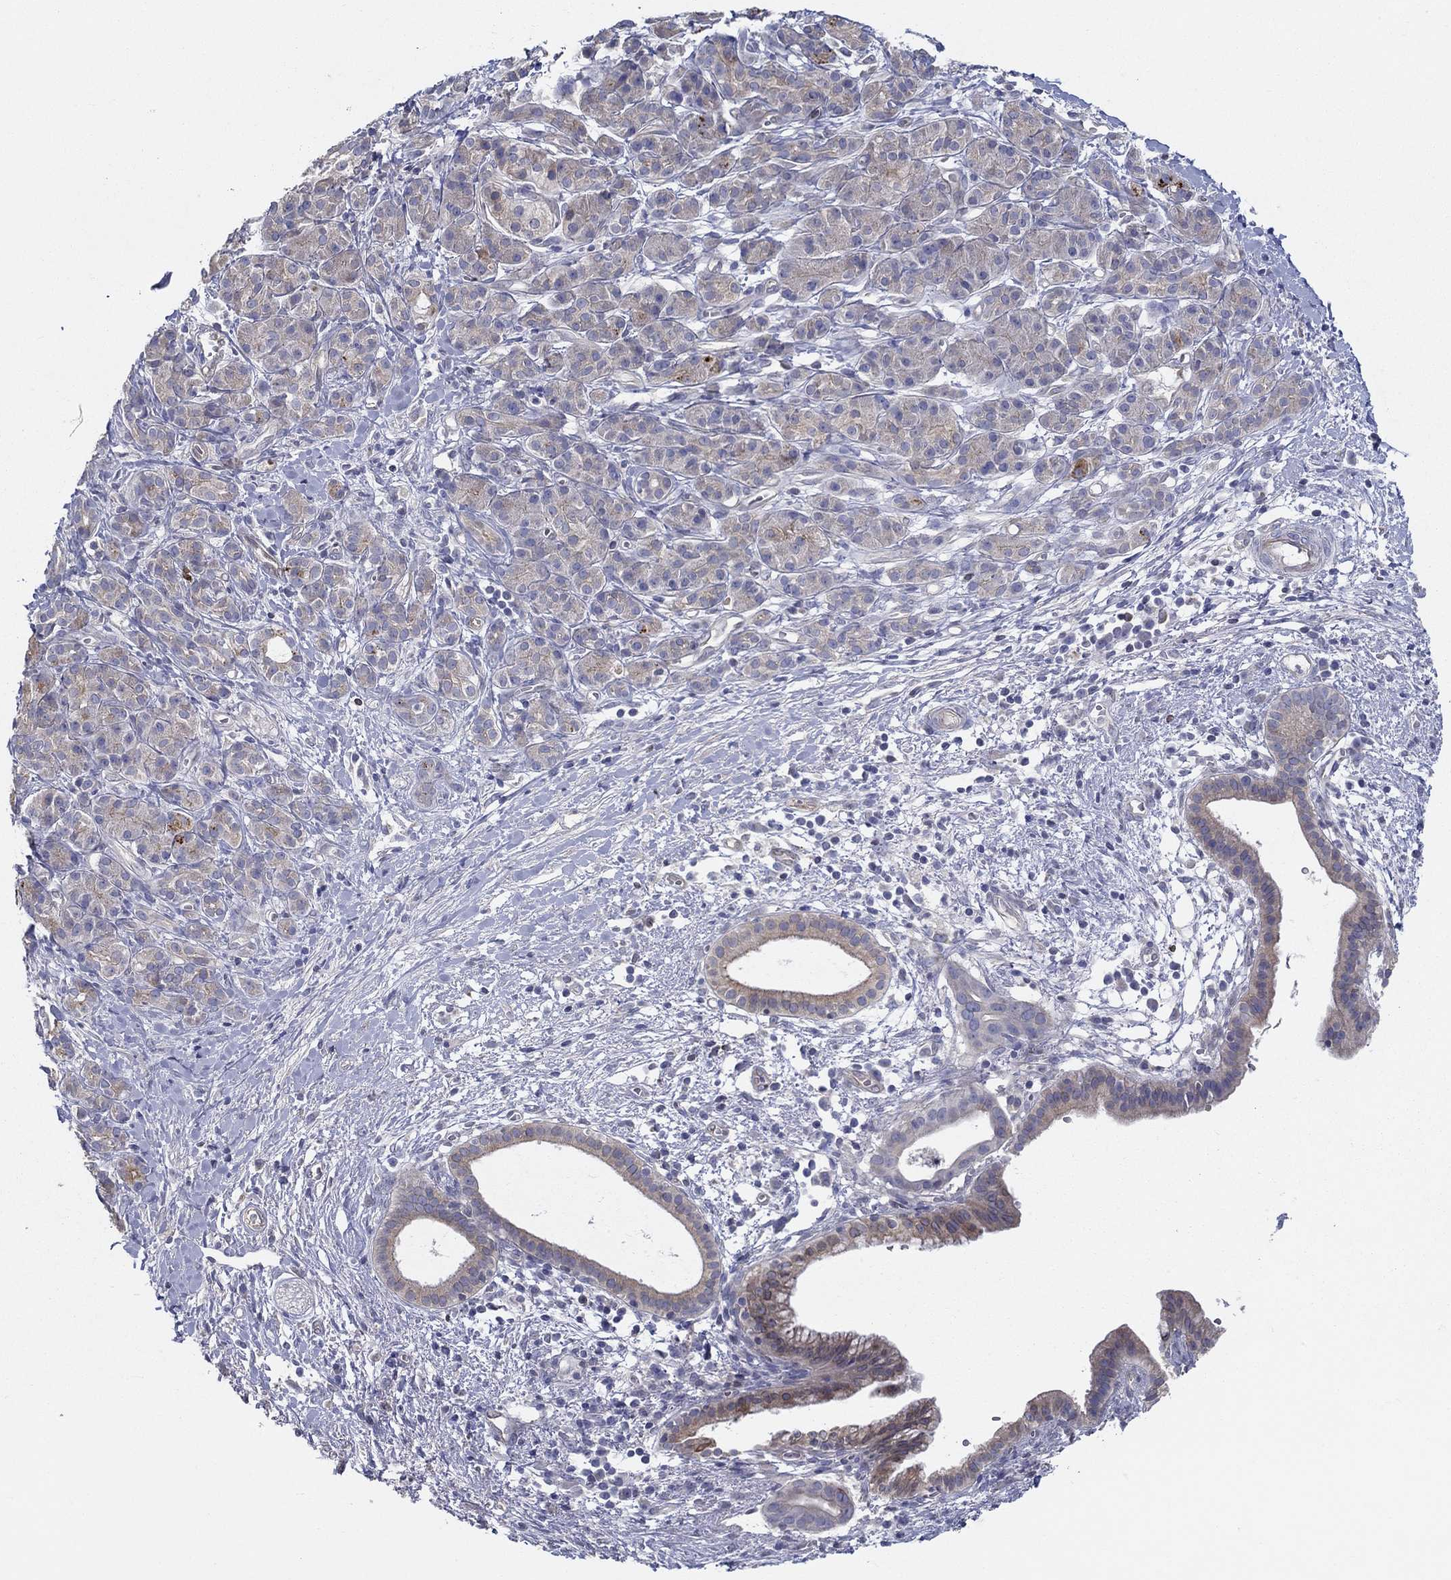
{"staining": {"intensity": "moderate", "quantity": "<25%", "location": "cytoplasmic/membranous"}, "tissue": "pancreatic cancer", "cell_type": "Tumor cells", "image_type": "cancer", "snomed": [{"axis": "morphology", "description": "Adenocarcinoma, NOS"}, {"axis": "topography", "description": "Pancreas"}], "caption": "Immunohistochemical staining of human pancreatic cancer (adenocarcinoma) demonstrates low levels of moderate cytoplasmic/membranous staining in approximately <25% of tumor cells. (IHC, brightfield microscopy, high magnification).", "gene": "ERMP1", "patient": {"sex": "male", "age": 61}}